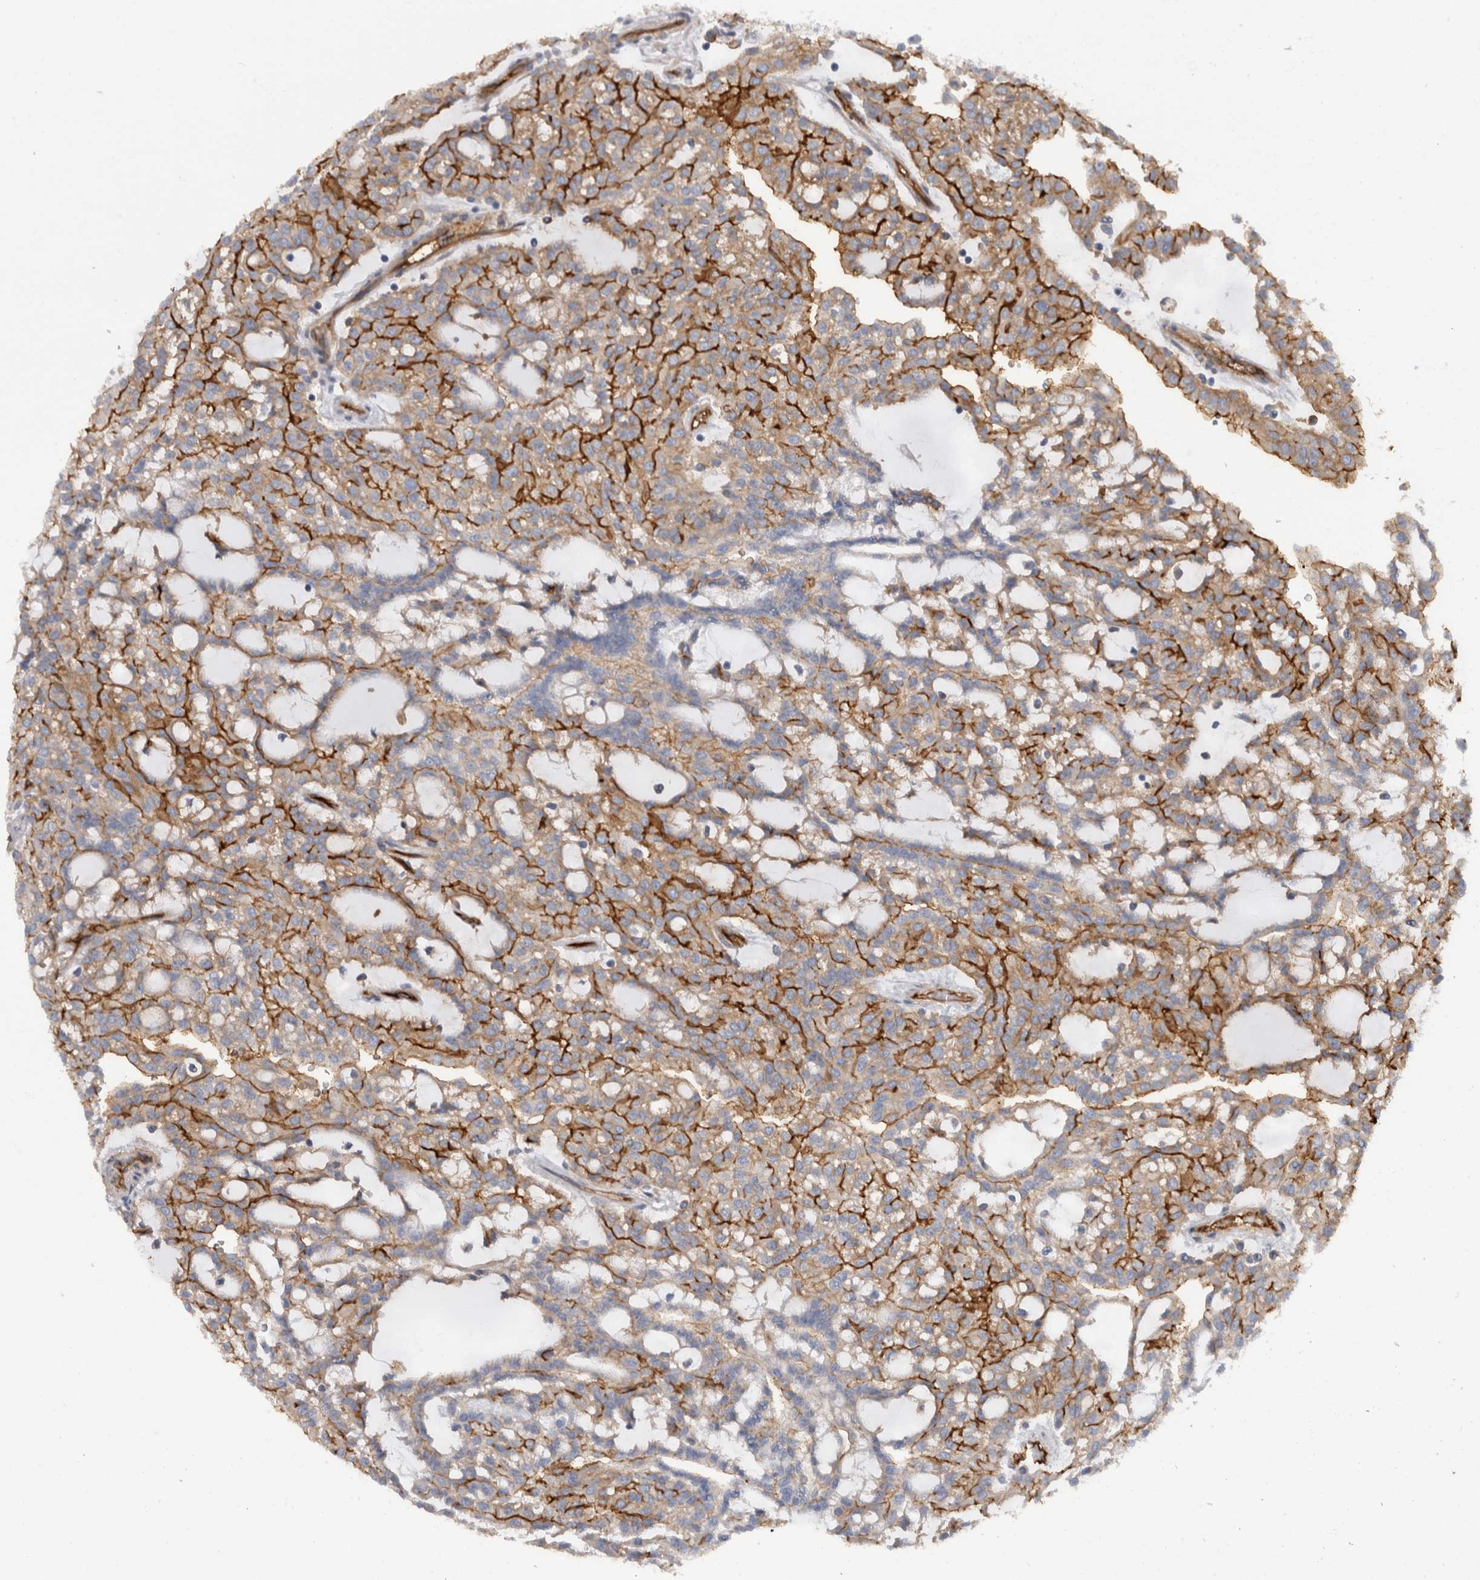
{"staining": {"intensity": "strong", "quantity": "25%-75%", "location": "cytoplasmic/membranous"}, "tissue": "renal cancer", "cell_type": "Tumor cells", "image_type": "cancer", "snomed": [{"axis": "morphology", "description": "Adenocarcinoma, NOS"}, {"axis": "topography", "description": "Kidney"}], "caption": "High-power microscopy captured an immunohistochemistry histopathology image of renal cancer, revealing strong cytoplasmic/membranous staining in approximately 25%-75% of tumor cells.", "gene": "CD59", "patient": {"sex": "male", "age": 63}}